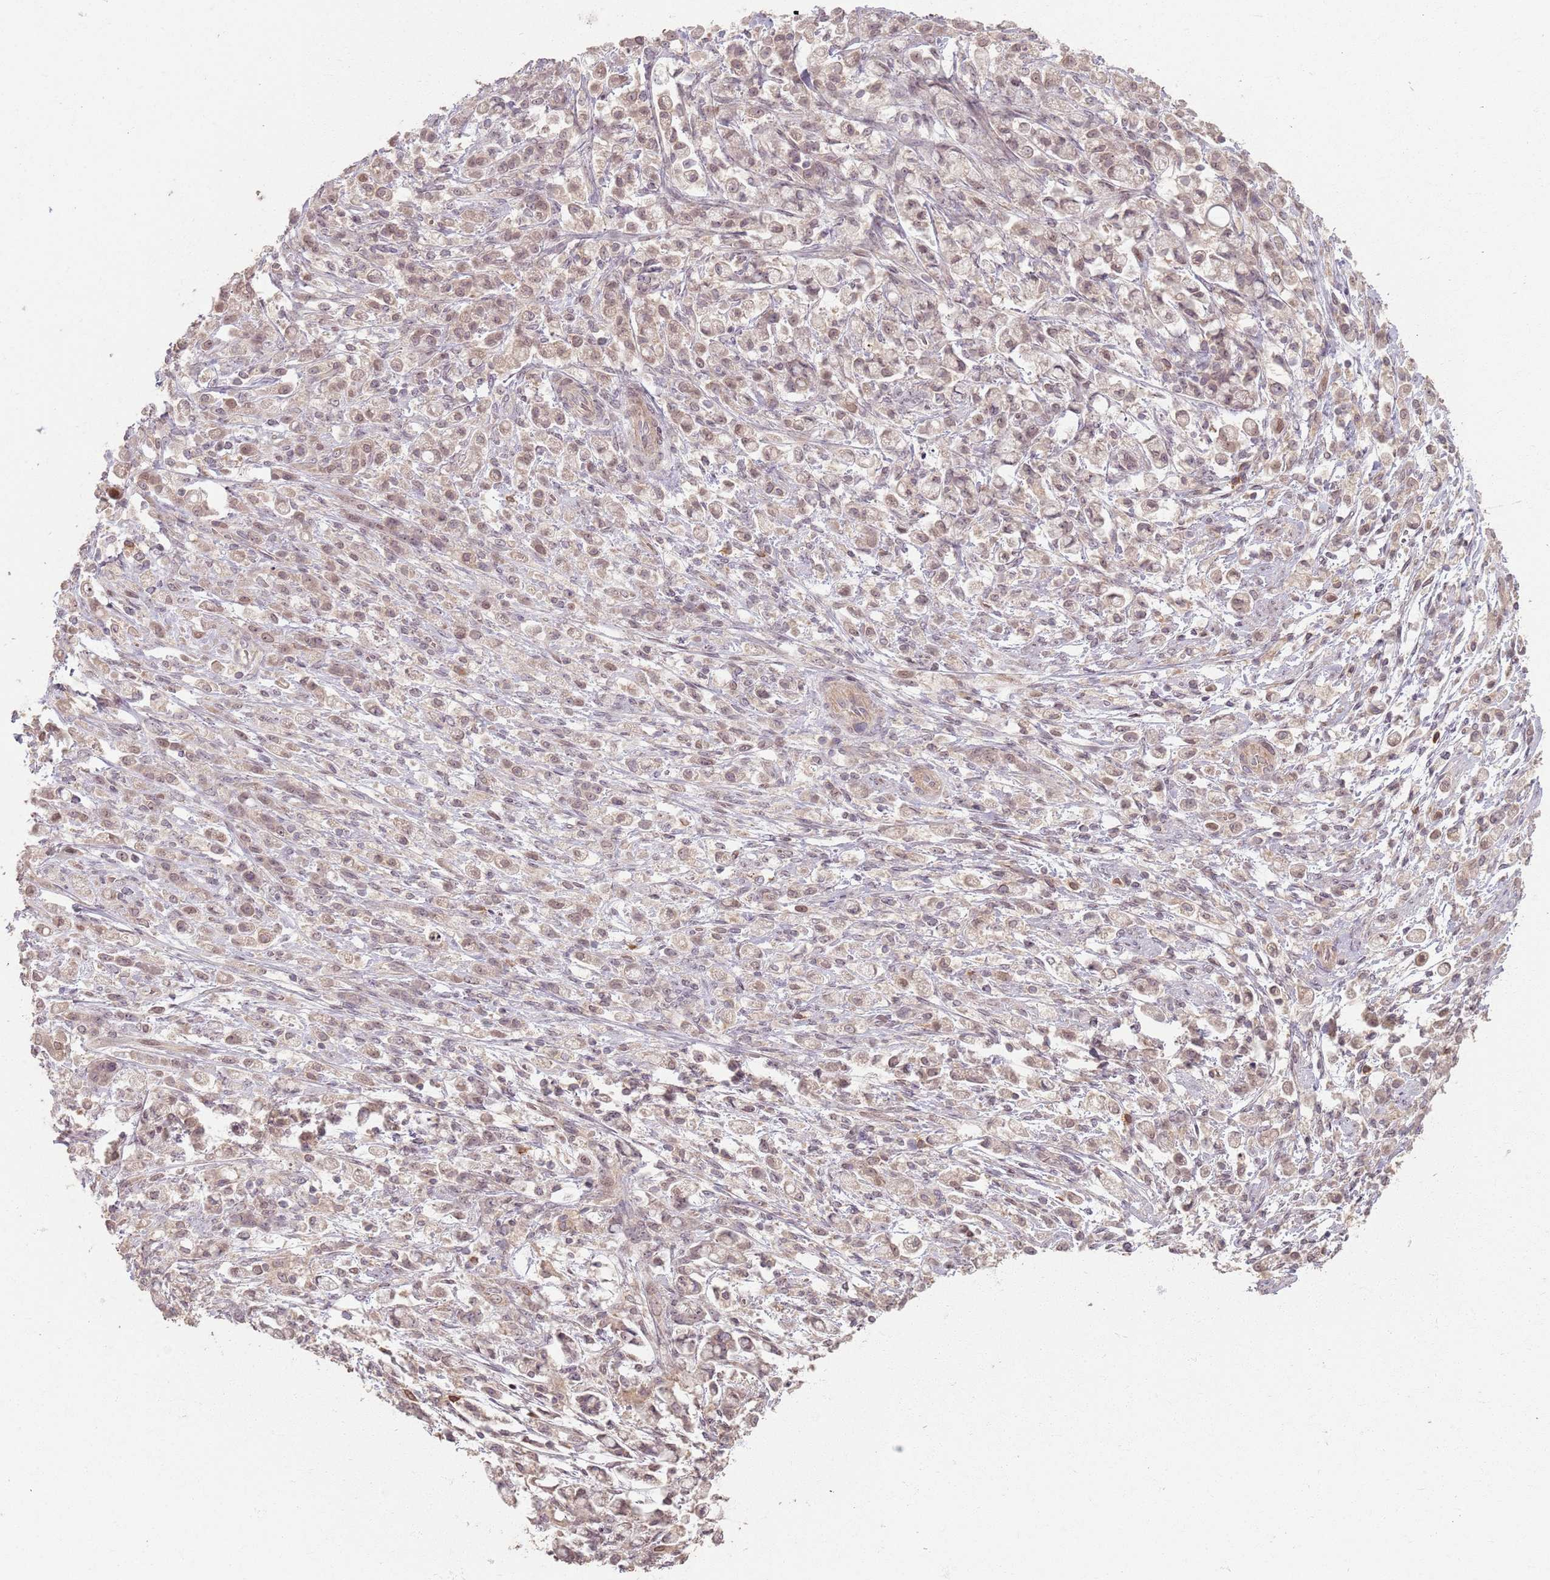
{"staining": {"intensity": "weak", "quantity": ">75%", "location": "cytoplasmic/membranous,nuclear"}, "tissue": "stomach cancer", "cell_type": "Tumor cells", "image_type": "cancer", "snomed": [{"axis": "morphology", "description": "Adenocarcinoma, NOS"}, {"axis": "topography", "description": "Stomach"}], "caption": "Immunohistochemical staining of human stomach adenocarcinoma displays weak cytoplasmic/membranous and nuclear protein positivity in about >75% of tumor cells.", "gene": "CCDC168", "patient": {"sex": "female", "age": 60}}